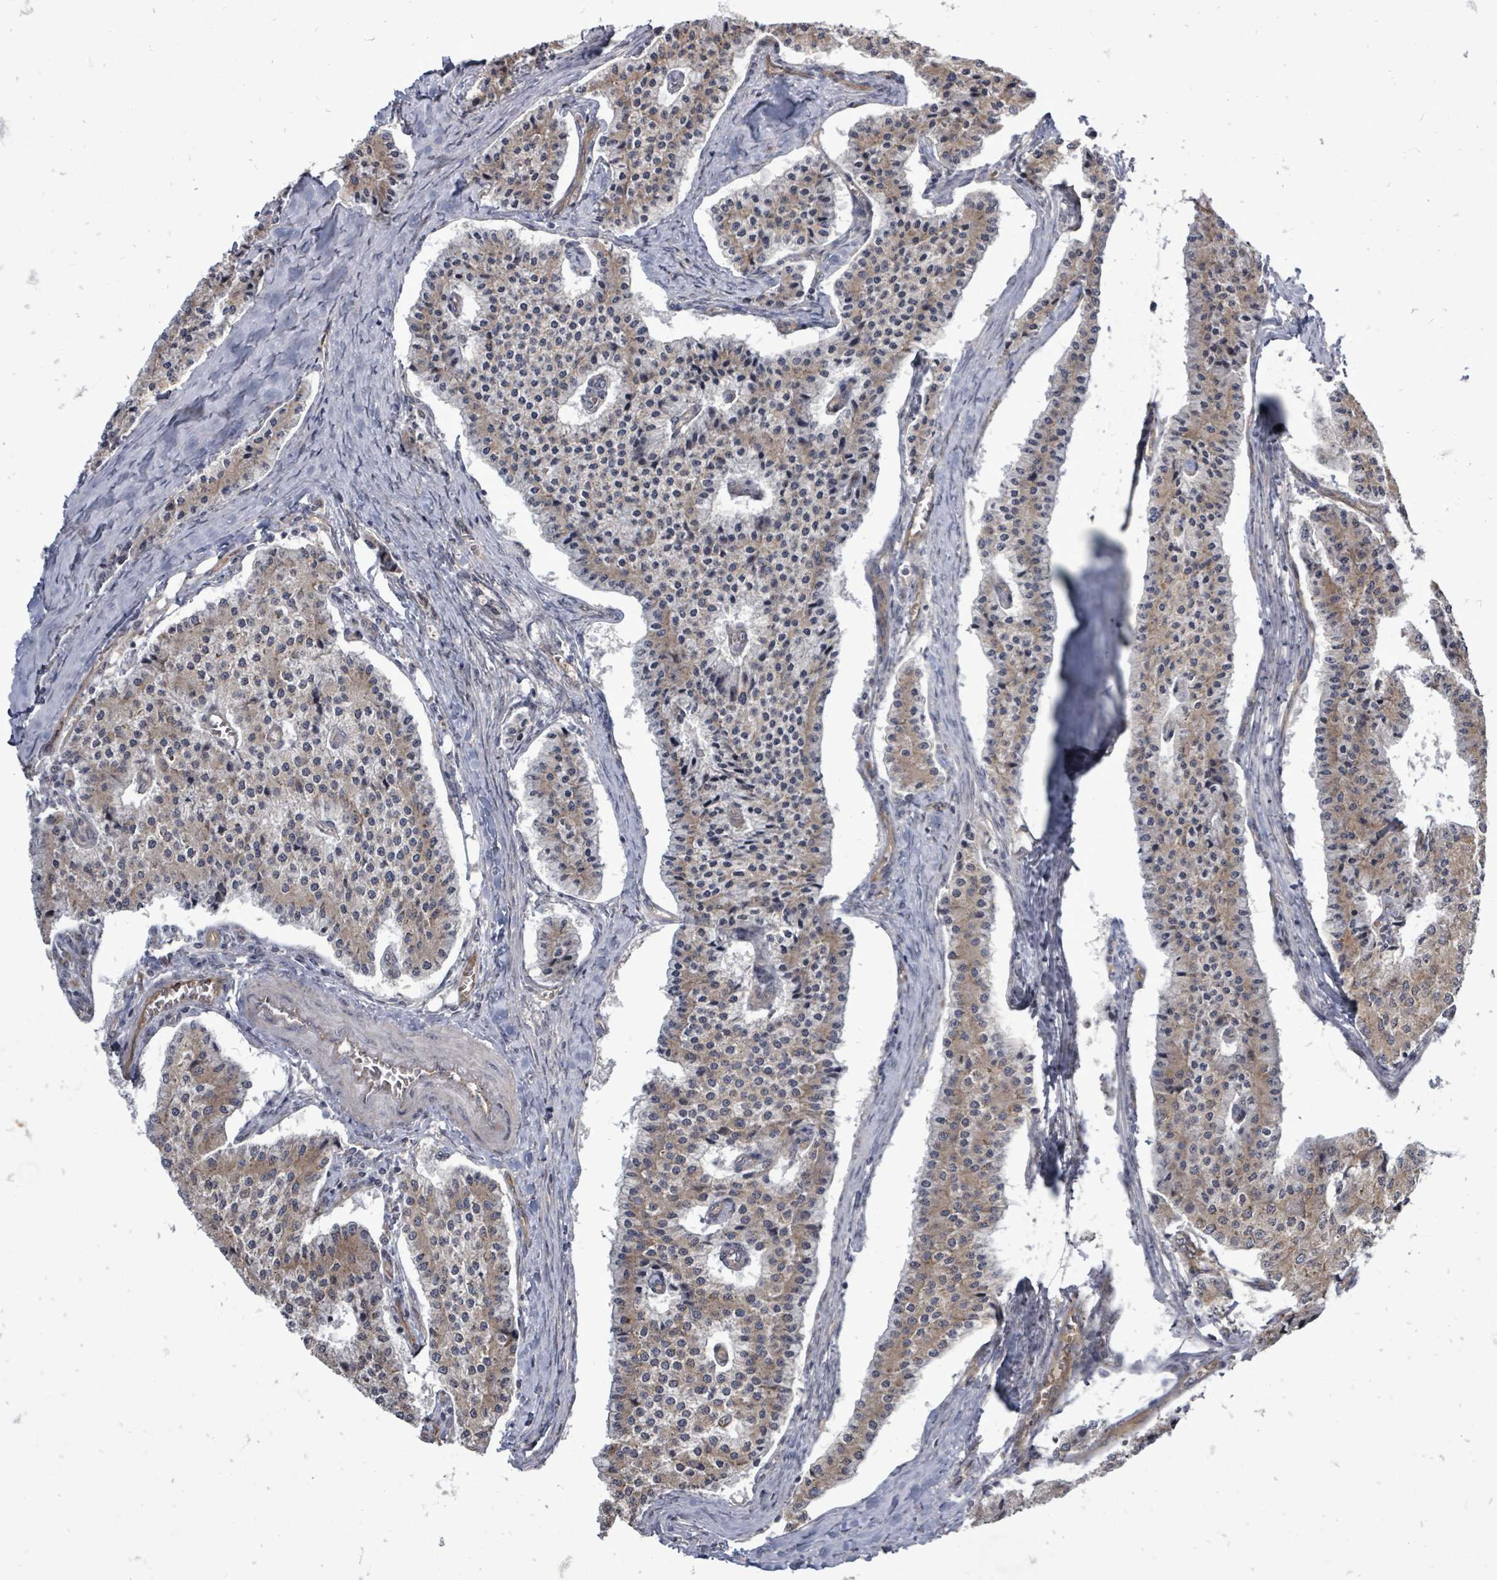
{"staining": {"intensity": "moderate", "quantity": "25%-75%", "location": "cytoplasmic/membranous"}, "tissue": "carcinoid", "cell_type": "Tumor cells", "image_type": "cancer", "snomed": [{"axis": "morphology", "description": "Carcinoid, malignant, NOS"}, {"axis": "topography", "description": "Colon"}], "caption": "This is an image of immunohistochemistry staining of carcinoid (malignant), which shows moderate expression in the cytoplasmic/membranous of tumor cells.", "gene": "RALGAPB", "patient": {"sex": "female", "age": 52}}